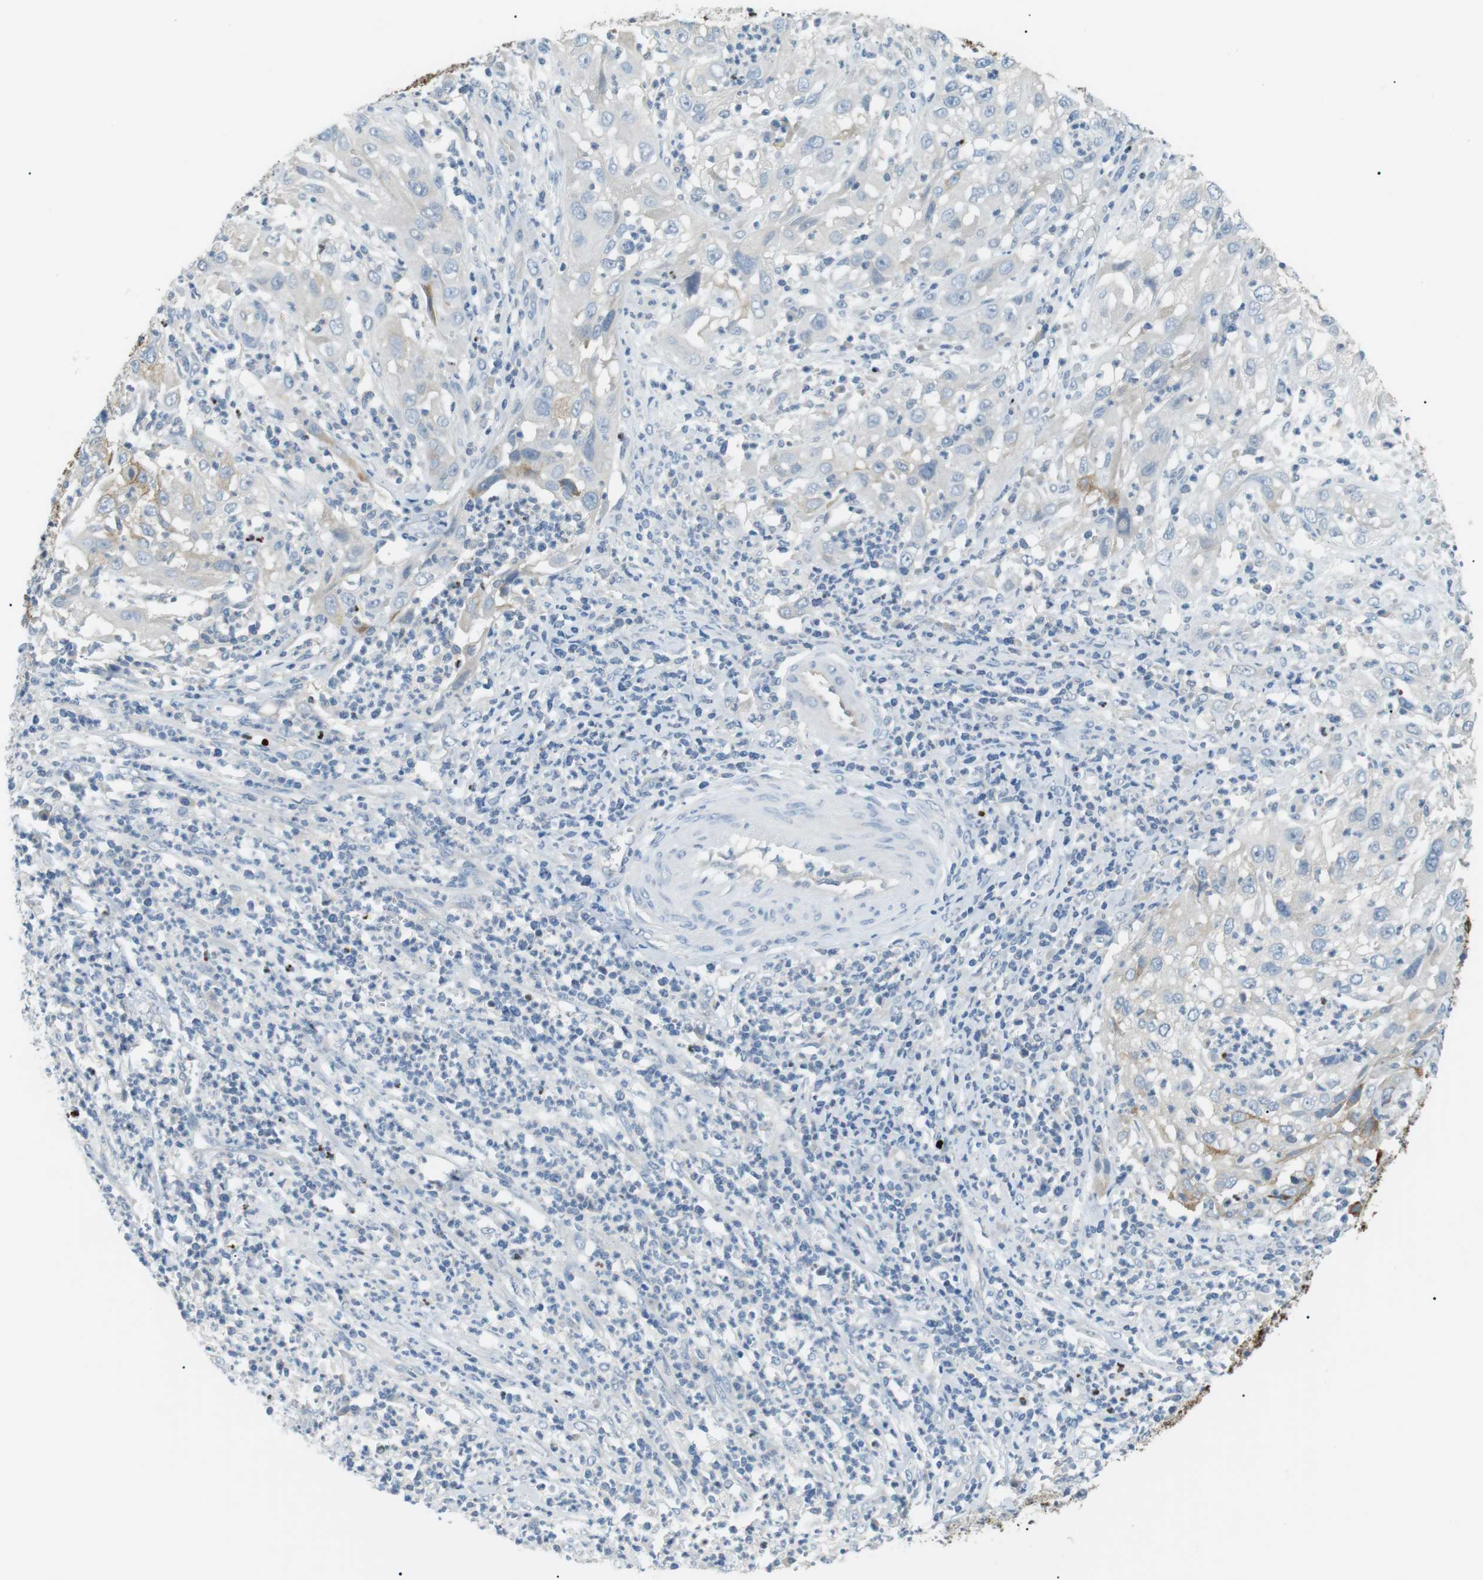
{"staining": {"intensity": "negative", "quantity": "none", "location": "none"}, "tissue": "cervical cancer", "cell_type": "Tumor cells", "image_type": "cancer", "snomed": [{"axis": "morphology", "description": "Squamous cell carcinoma, NOS"}, {"axis": "topography", "description": "Cervix"}], "caption": "DAB immunohistochemical staining of human cervical squamous cell carcinoma reveals no significant expression in tumor cells.", "gene": "CDH26", "patient": {"sex": "female", "age": 32}}